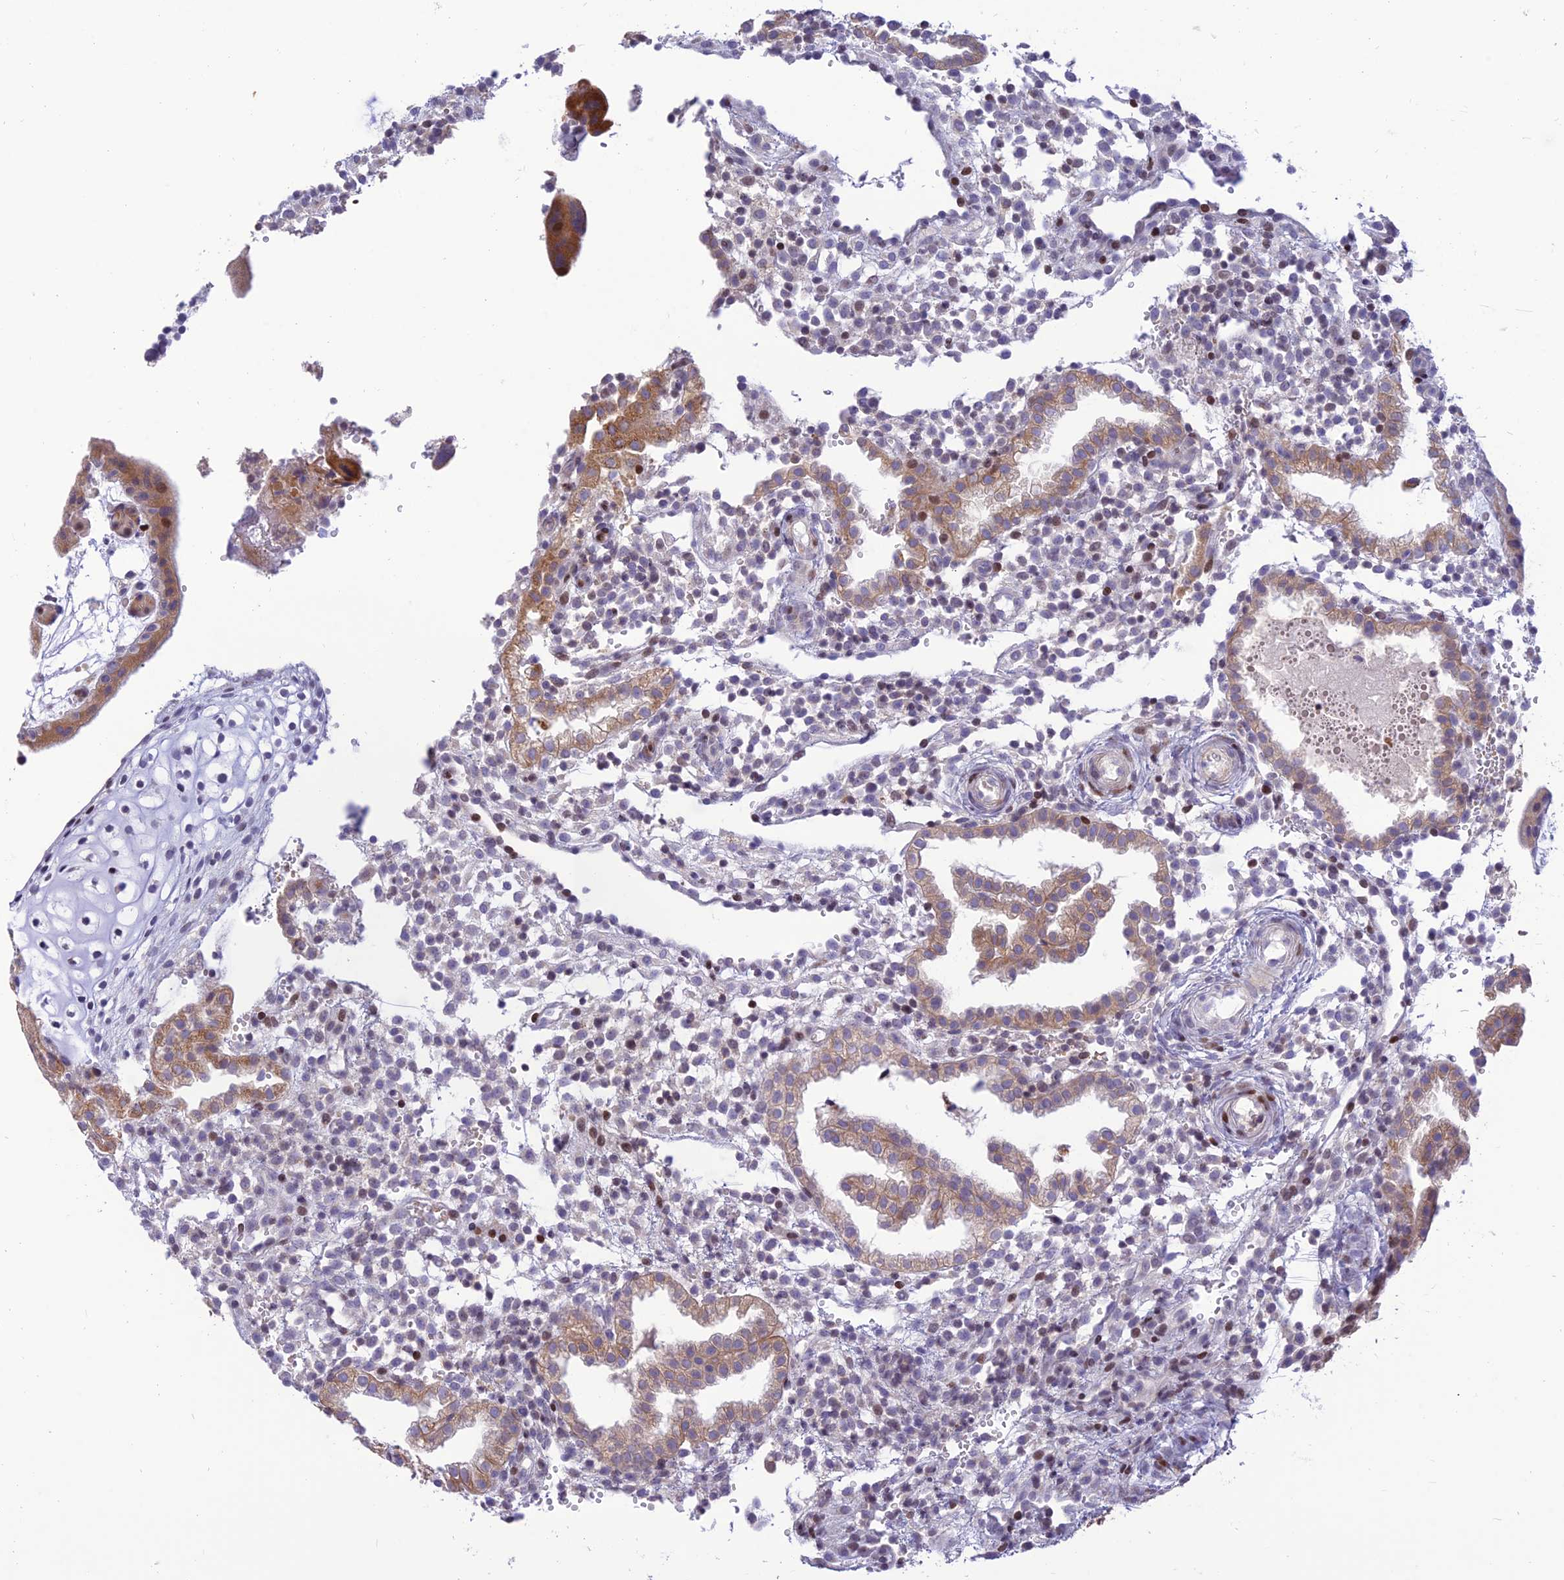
{"staining": {"intensity": "weak", "quantity": "<25%", "location": "cytoplasmic/membranous"}, "tissue": "placenta", "cell_type": "Decidual cells", "image_type": "normal", "snomed": [{"axis": "morphology", "description": "Normal tissue, NOS"}, {"axis": "topography", "description": "Placenta"}], "caption": "An IHC histopathology image of normal placenta is shown. There is no staining in decidual cells of placenta. The staining is performed using DAB brown chromogen with nuclei counter-stained in using hematoxylin.", "gene": "FAM186B", "patient": {"sex": "female", "age": 18}}